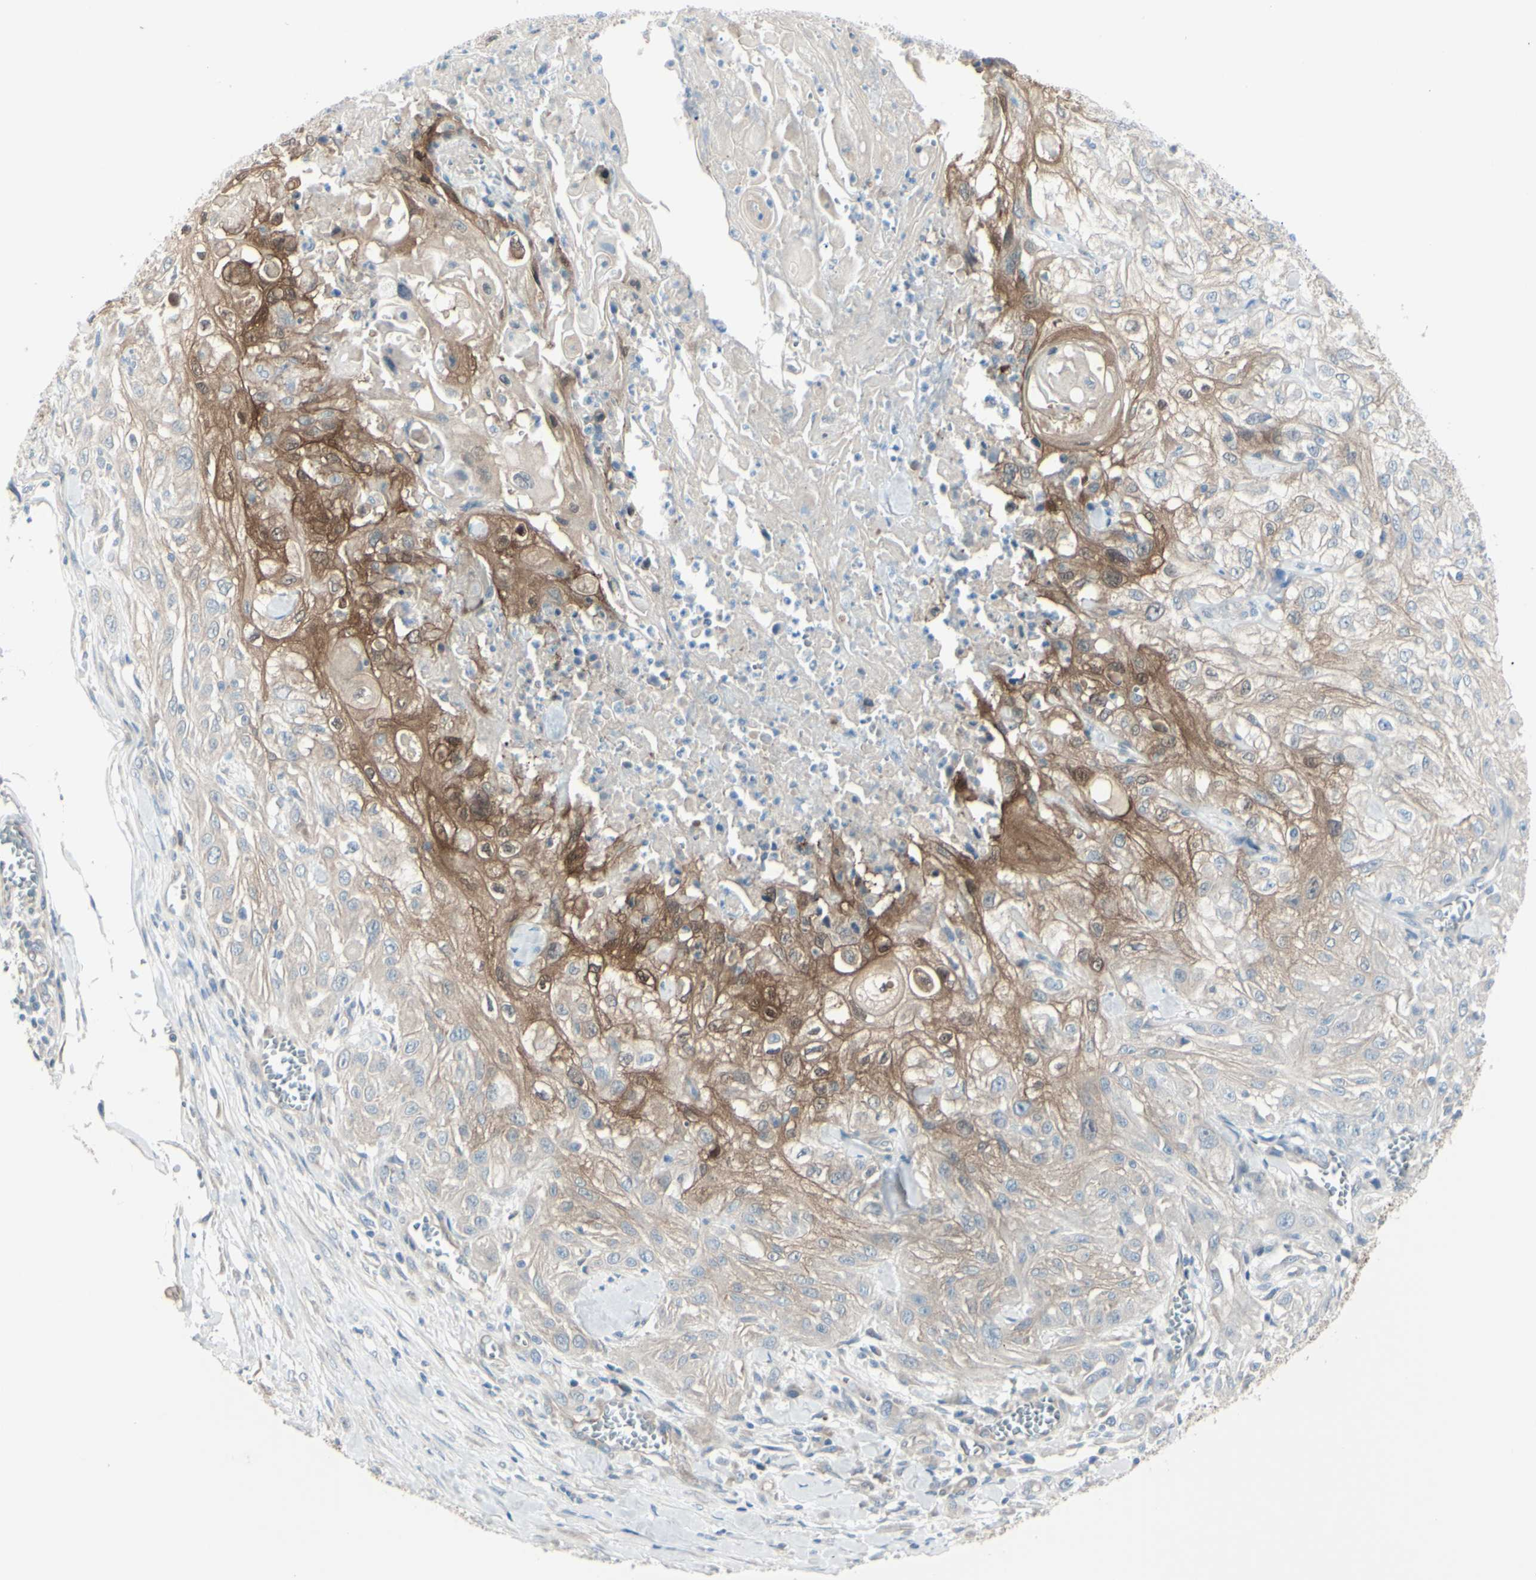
{"staining": {"intensity": "moderate", "quantity": "25%-75%", "location": "cytoplasmic/membranous"}, "tissue": "skin cancer", "cell_type": "Tumor cells", "image_type": "cancer", "snomed": [{"axis": "morphology", "description": "Squamous cell carcinoma, NOS"}, {"axis": "morphology", "description": "Squamous cell carcinoma, metastatic, NOS"}, {"axis": "topography", "description": "Skin"}, {"axis": "topography", "description": "Lymph node"}], "caption": "Immunohistochemical staining of skin cancer displays moderate cytoplasmic/membranous protein staining in about 25%-75% of tumor cells.", "gene": "LRRK1", "patient": {"sex": "male", "age": 75}}